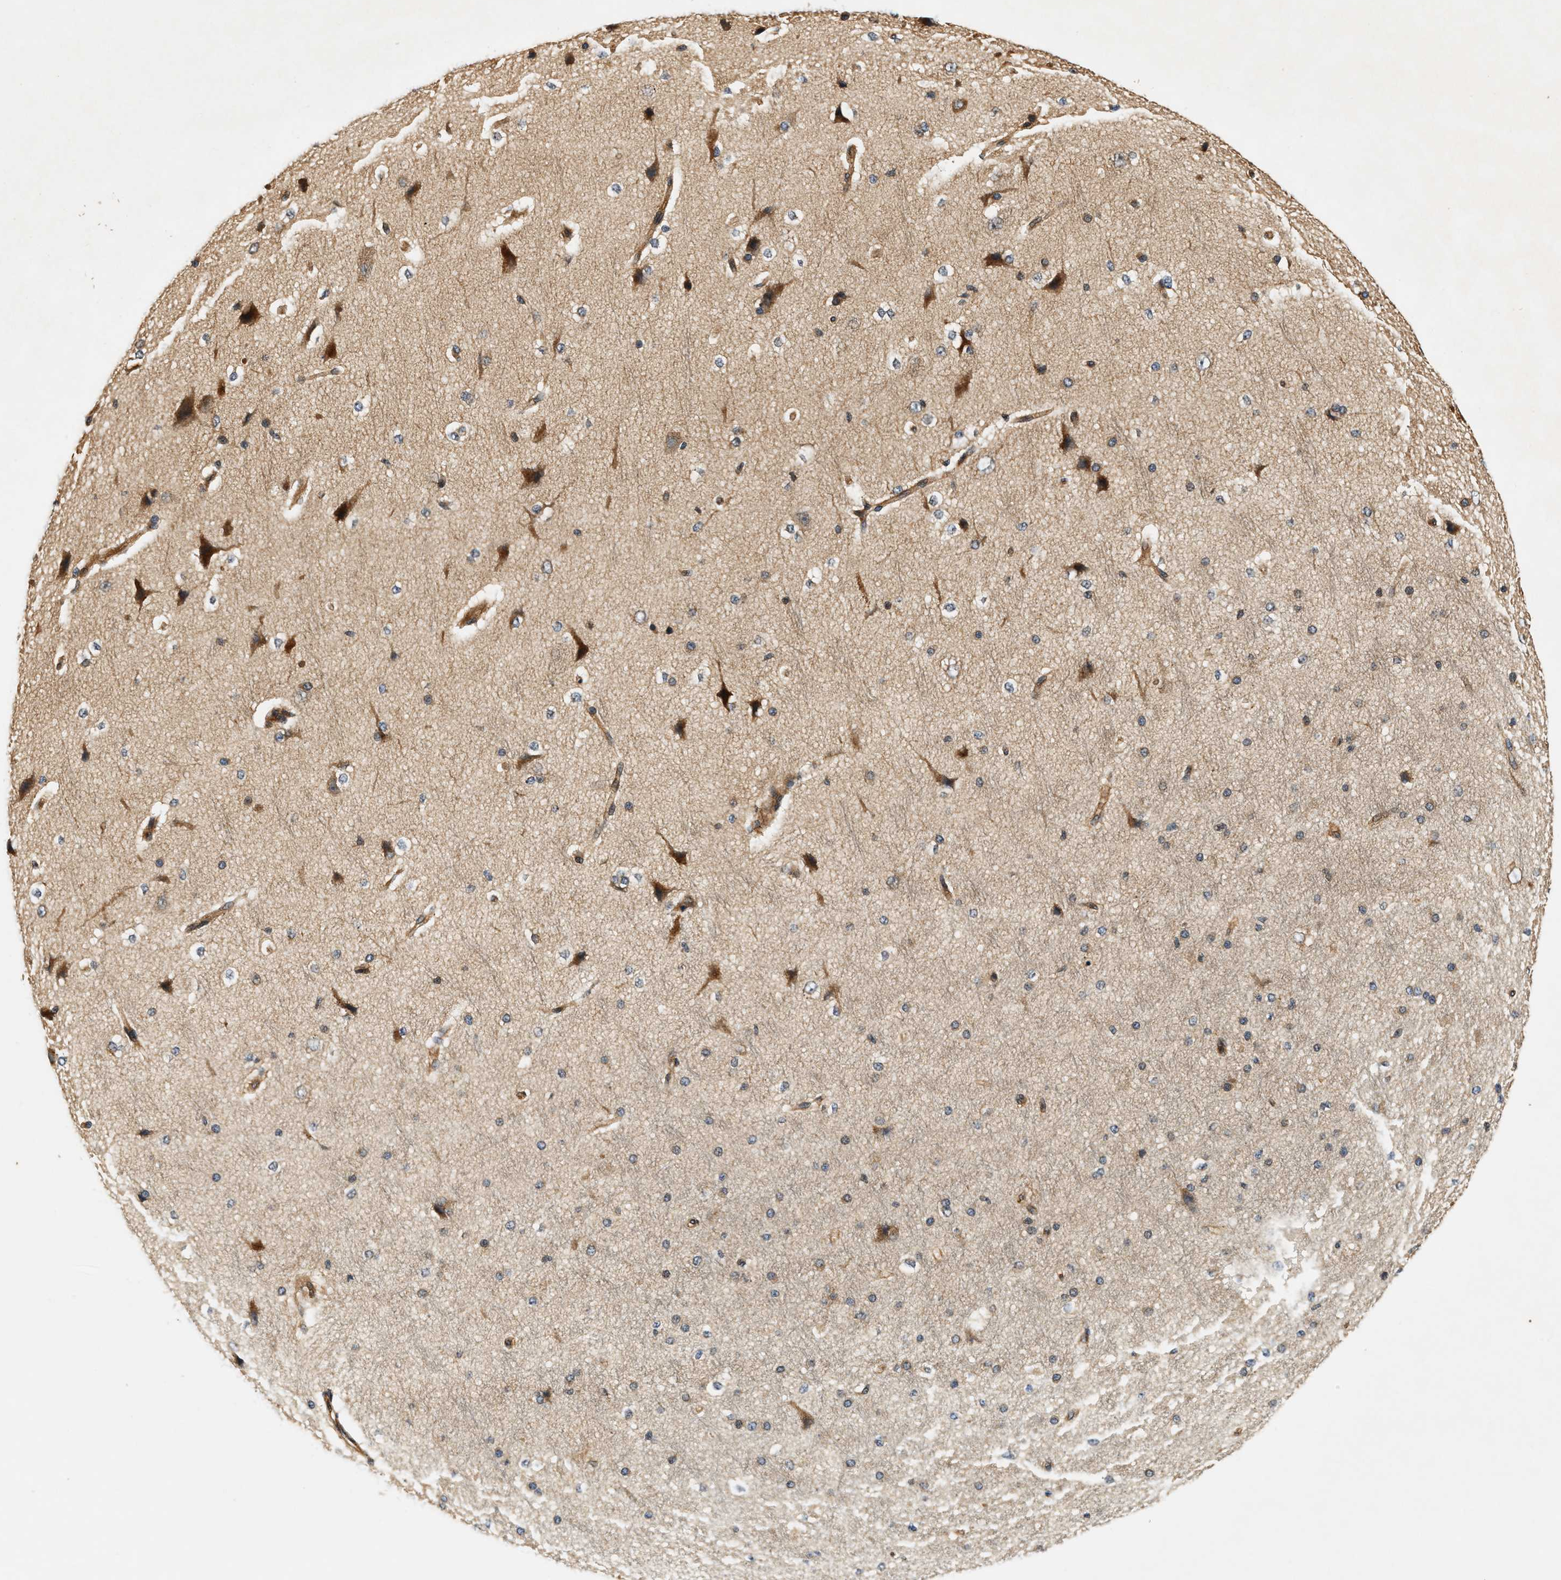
{"staining": {"intensity": "moderate", "quantity": ">75%", "location": "cytoplasmic/membranous"}, "tissue": "cerebral cortex", "cell_type": "Endothelial cells", "image_type": "normal", "snomed": [{"axis": "morphology", "description": "Normal tissue, NOS"}, {"axis": "morphology", "description": "Developmental malformation"}, {"axis": "topography", "description": "Cerebral cortex"}], "caption": "Cerebral cortex stained with DAB immunohistochemistry demonstrates medium levels of moderate cytoplasmic/membranous expression in about >75% of endothelial cells. Nuclei are stained in blue.", "gene": "SAMD9", "patient": {"sex": "female", "age": 30}}